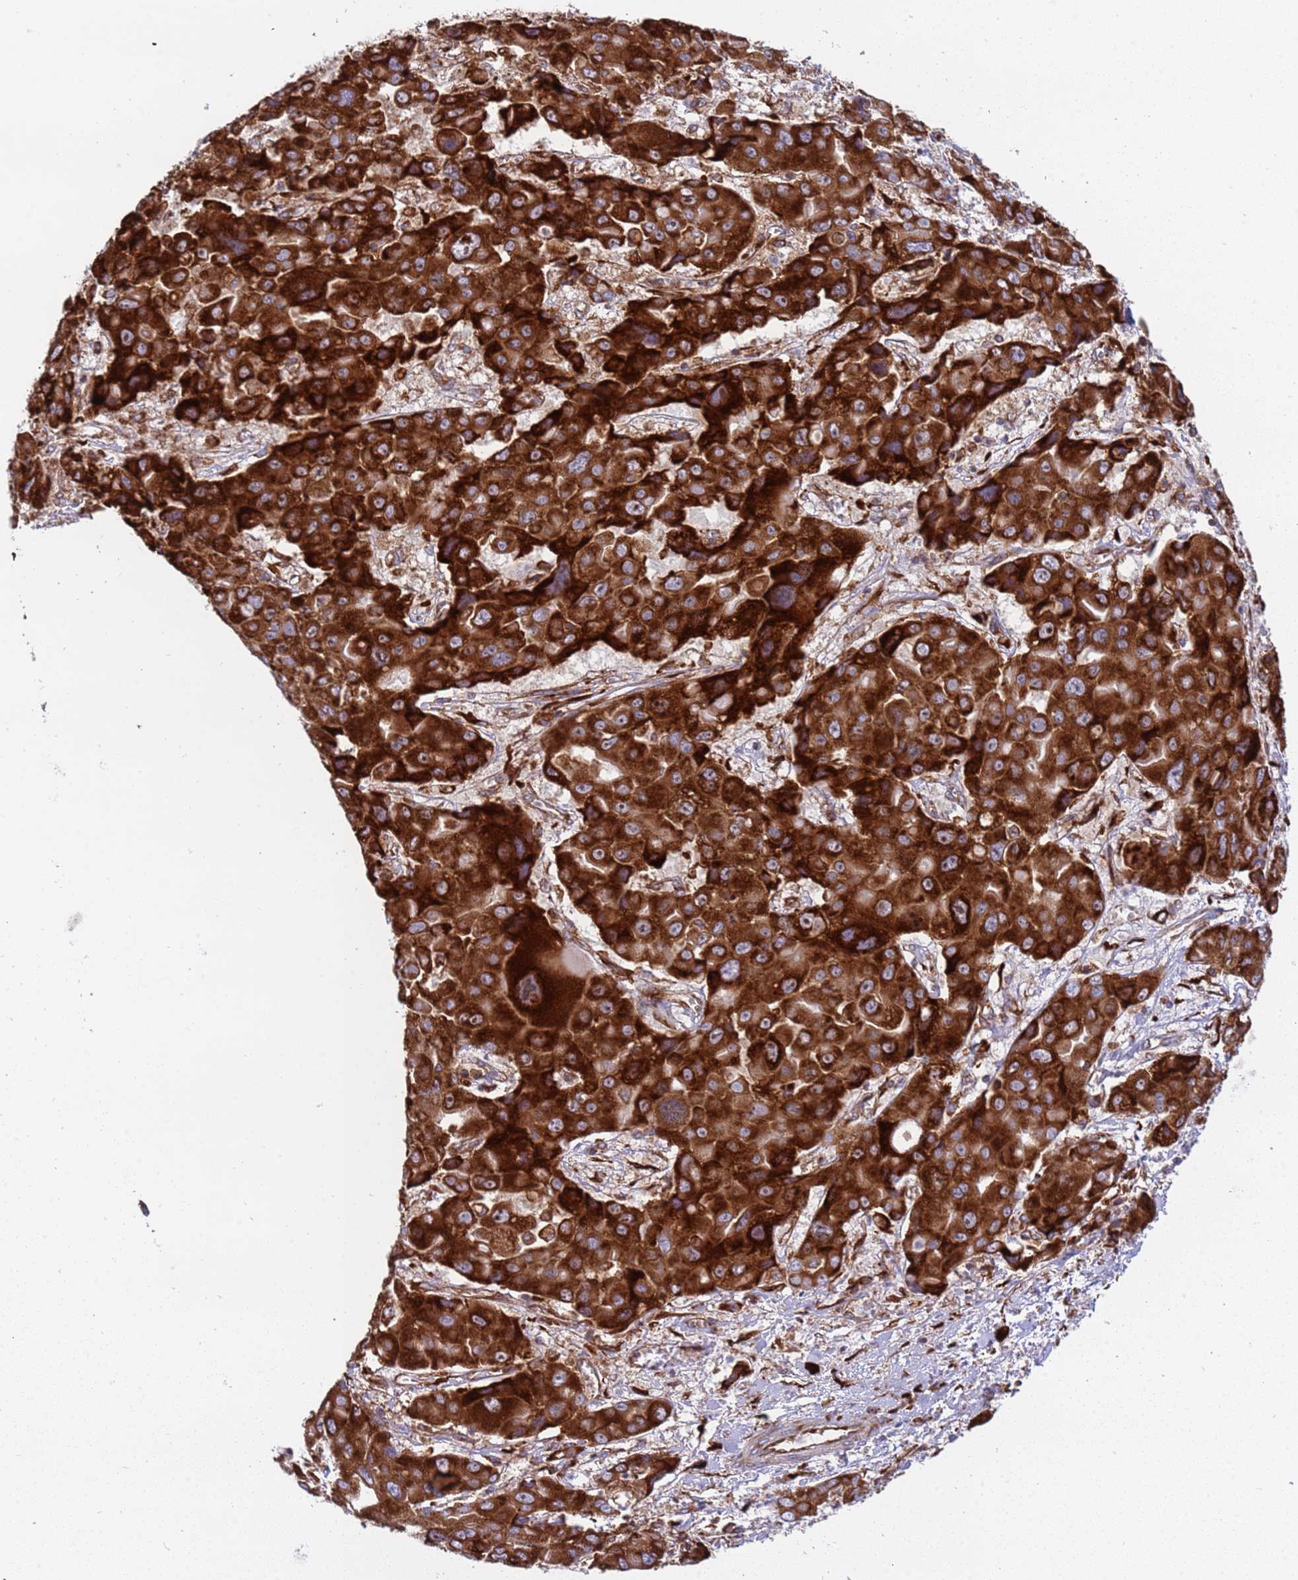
{"staining": {"intensity": "strong", "quantity": ">75%", "location": "cytoplasmic/membranous"}, "tissue": "liver cancer", "cell_type": "Tumor cells", "image_type": "cancer", "snomed": [{"axis": "morphology", "description": "Cholangiocarcinoma"}, {"axis": "topography", "description": "Liver"}], "caption": "Cholangiocarcinoma (liver) stained with immunohistochemistry exhibits strong cytoplasmic/membranous staining in about >75% of tumor cells.", "gene": "RPL36", "patient": {"sex": "male", "age": 67}}